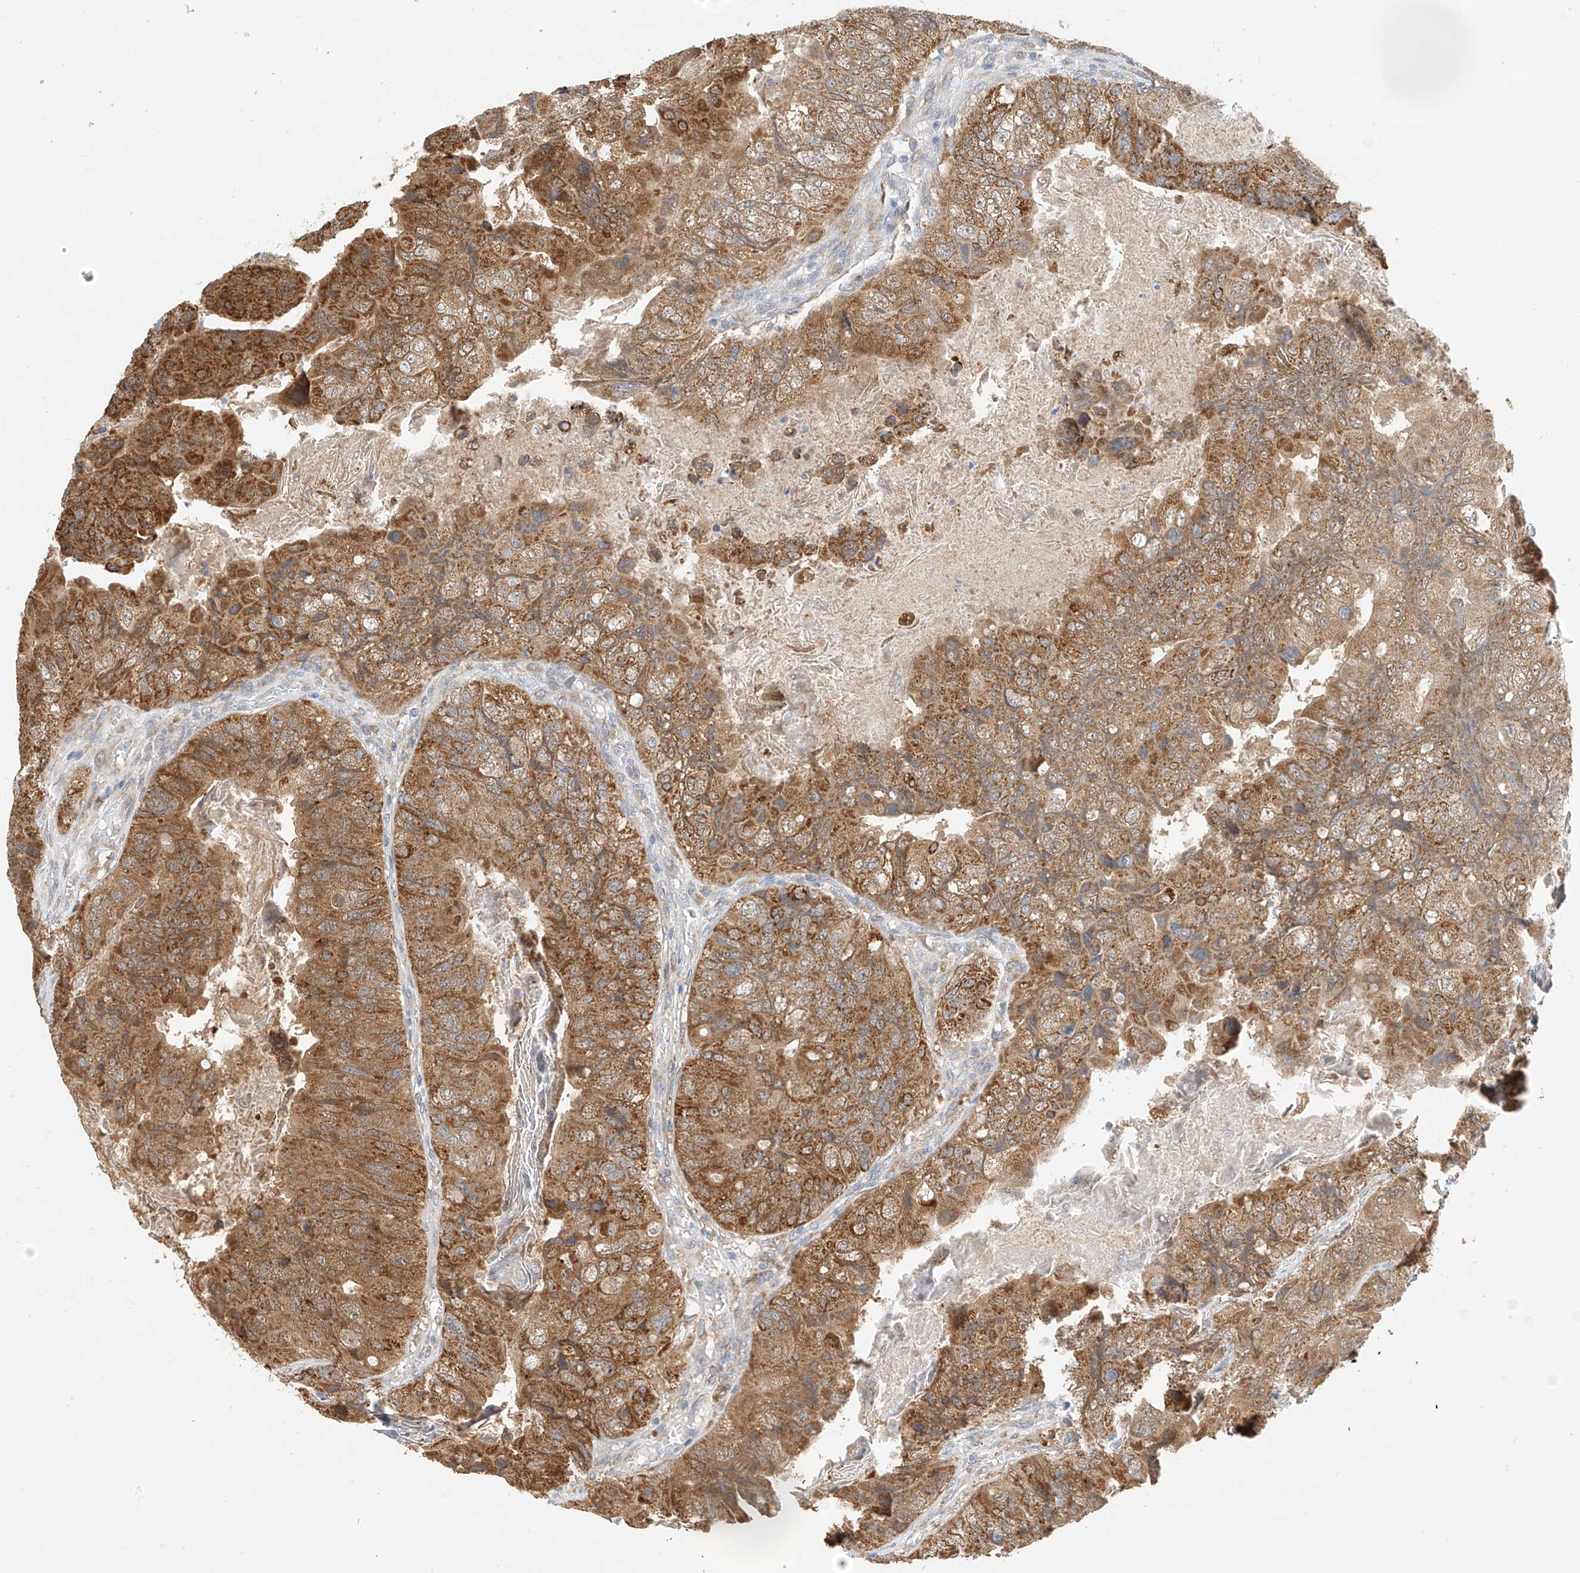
{"staining": {"intensity": "strong", "quantity": ">75%", "location": "cytoplasmic/membranous"}, "tissue": "colorectal cancer", "cell_type": "Tumor cells", "image_type": "cancer", "snomed": [{"axis": "morphology", "description": "Adenocarcinoma, NOS"}, {"axis": "topography", "description": "Rectum"}], "caption": "About >75% of tumor cells in human colorectal cancer (adenocarcinoma) reveal strong cytoplasmic/membranous protein staining as visualized by brown immunohistochemical staining.", "gene": "PPA2", "patient": {"sex": "male", "age": 63}}